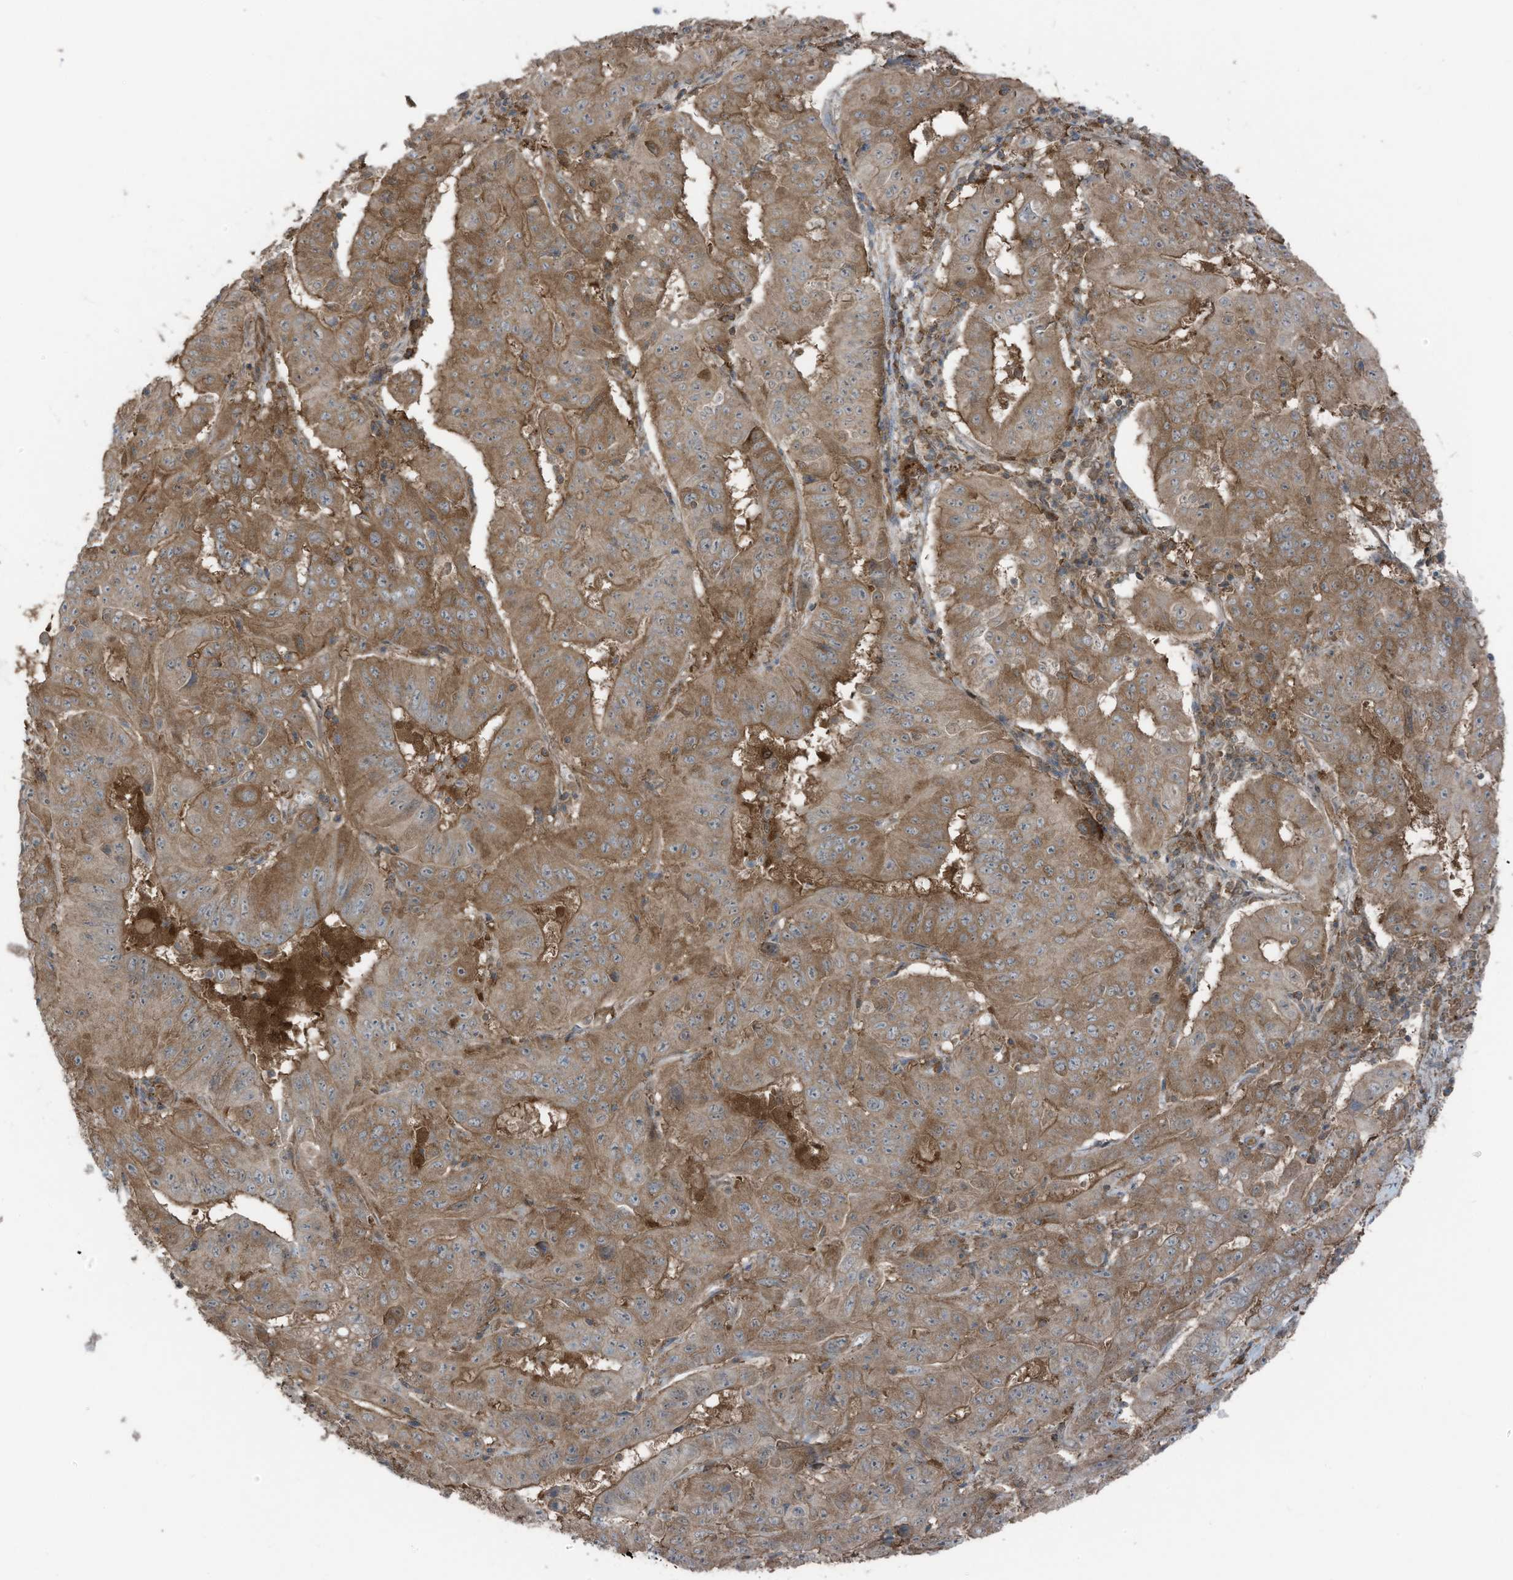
{"staining": {"intensity": "moderate", "quantity": ">75%", "location": "cytoplasmic/membranous"}, "tissue": "pancreatic cancer", "cell_type": "Tumor cells", "image_type": "cancer", "snomed": [{"axis": "morphology", "description": "Adenocarcinoma, NOS"}, {"axis": "topography", "description": "Pancreas"}], "caption": "Immunohistochemistry (IHC) micrograph of pancreatic adenocarcinoma stained for a protein (brown), which shows medium levels of moderate cytoplasmic/membranous expression in approximately >75% of tumor cells.", "gene": "TXNDC9", "patient": {"sex": "male", "age": 63}}